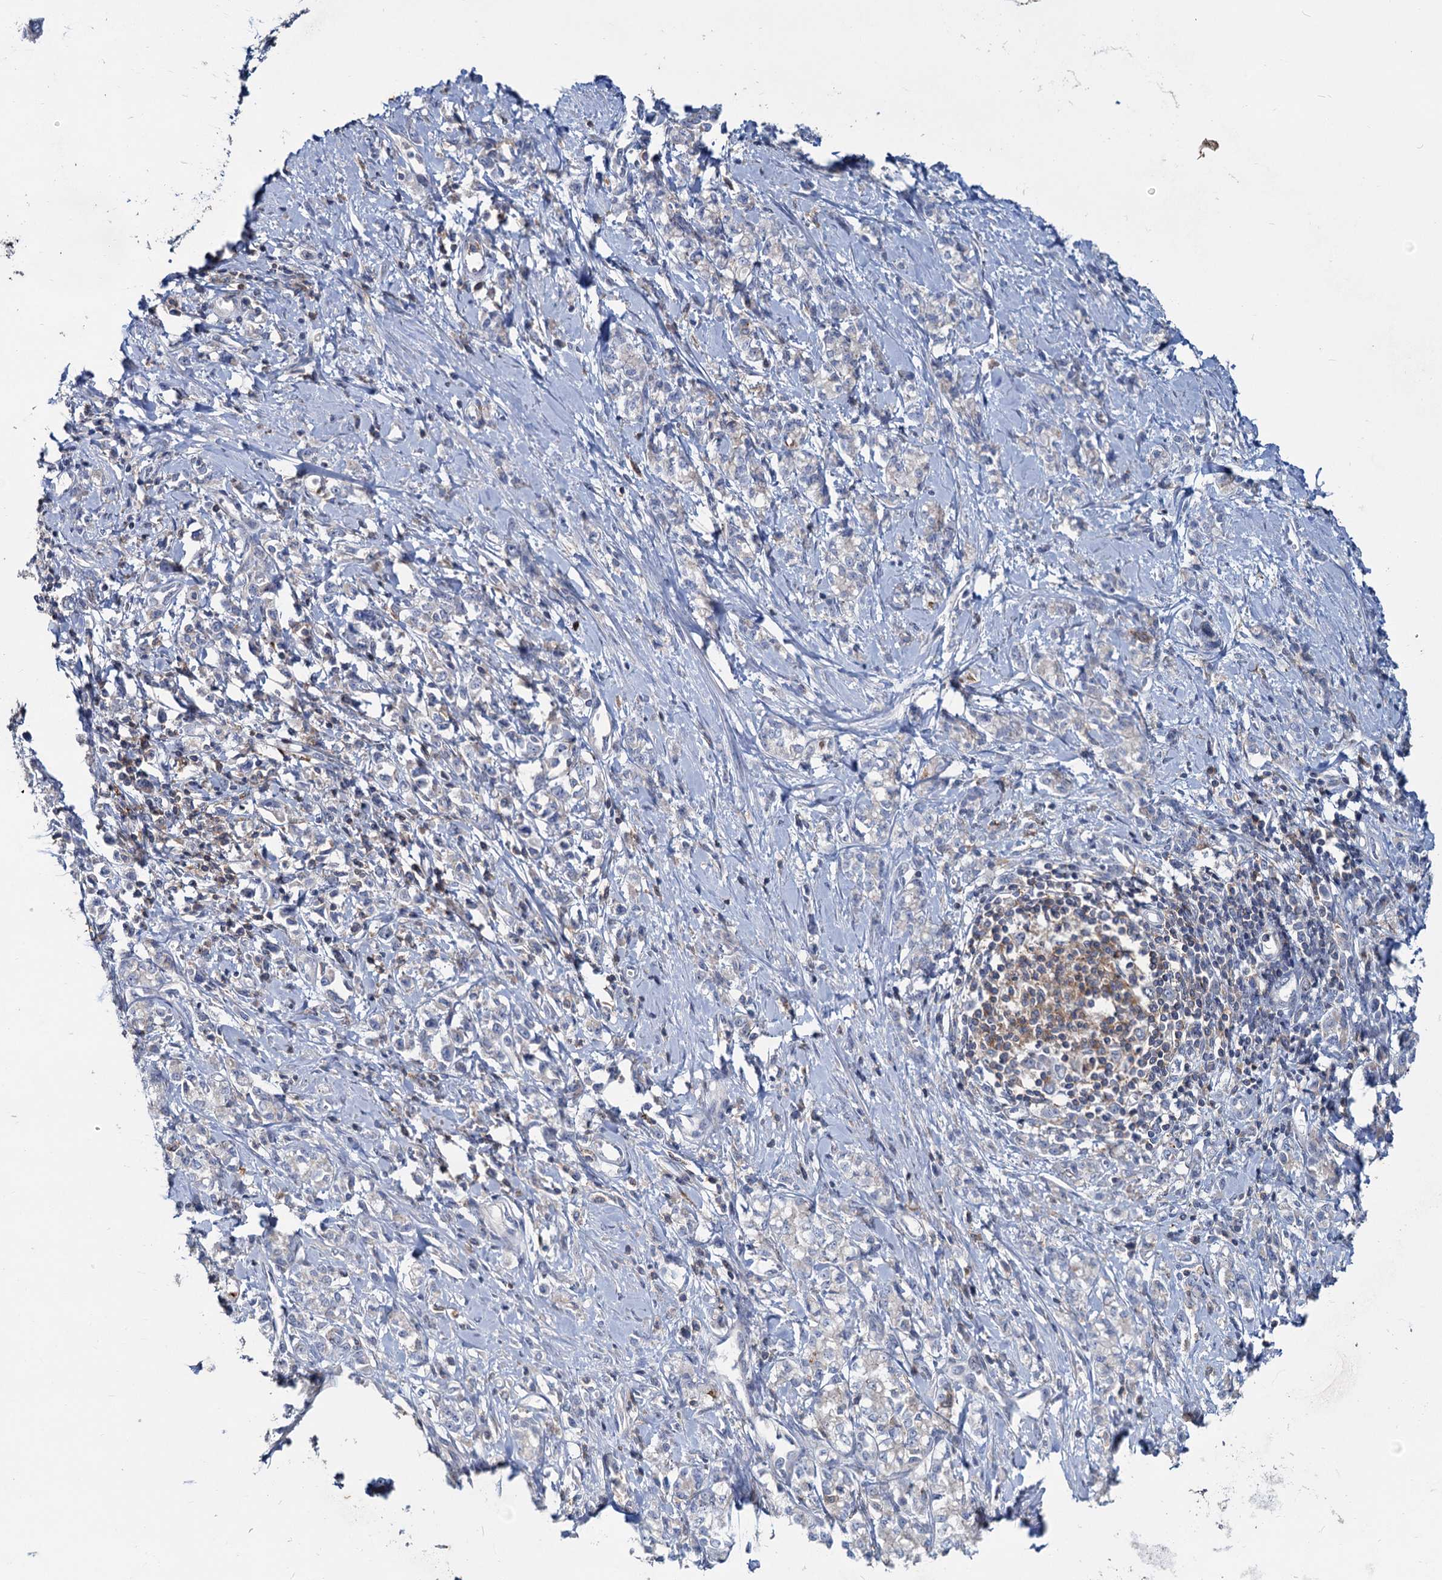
{"staining": {"intensity": "negative", "quantity": "none", "location": "none"}, "tissue": "stomach cancer", "cell_type": "Tumor cells", "image_type": "cancer", "snomed": [{"axis": "morphology", "description": "Adenocarcinoma, NOS"}, {"axis": "topography", "description": "Stomach"}], "caption": "The immunohistochemistry (IHC) micrograph has no significant staining in tumor cells of stomach cancer tissue.", "gene": "LRCH4", "patient": {"sex": "female", "age": 76}}